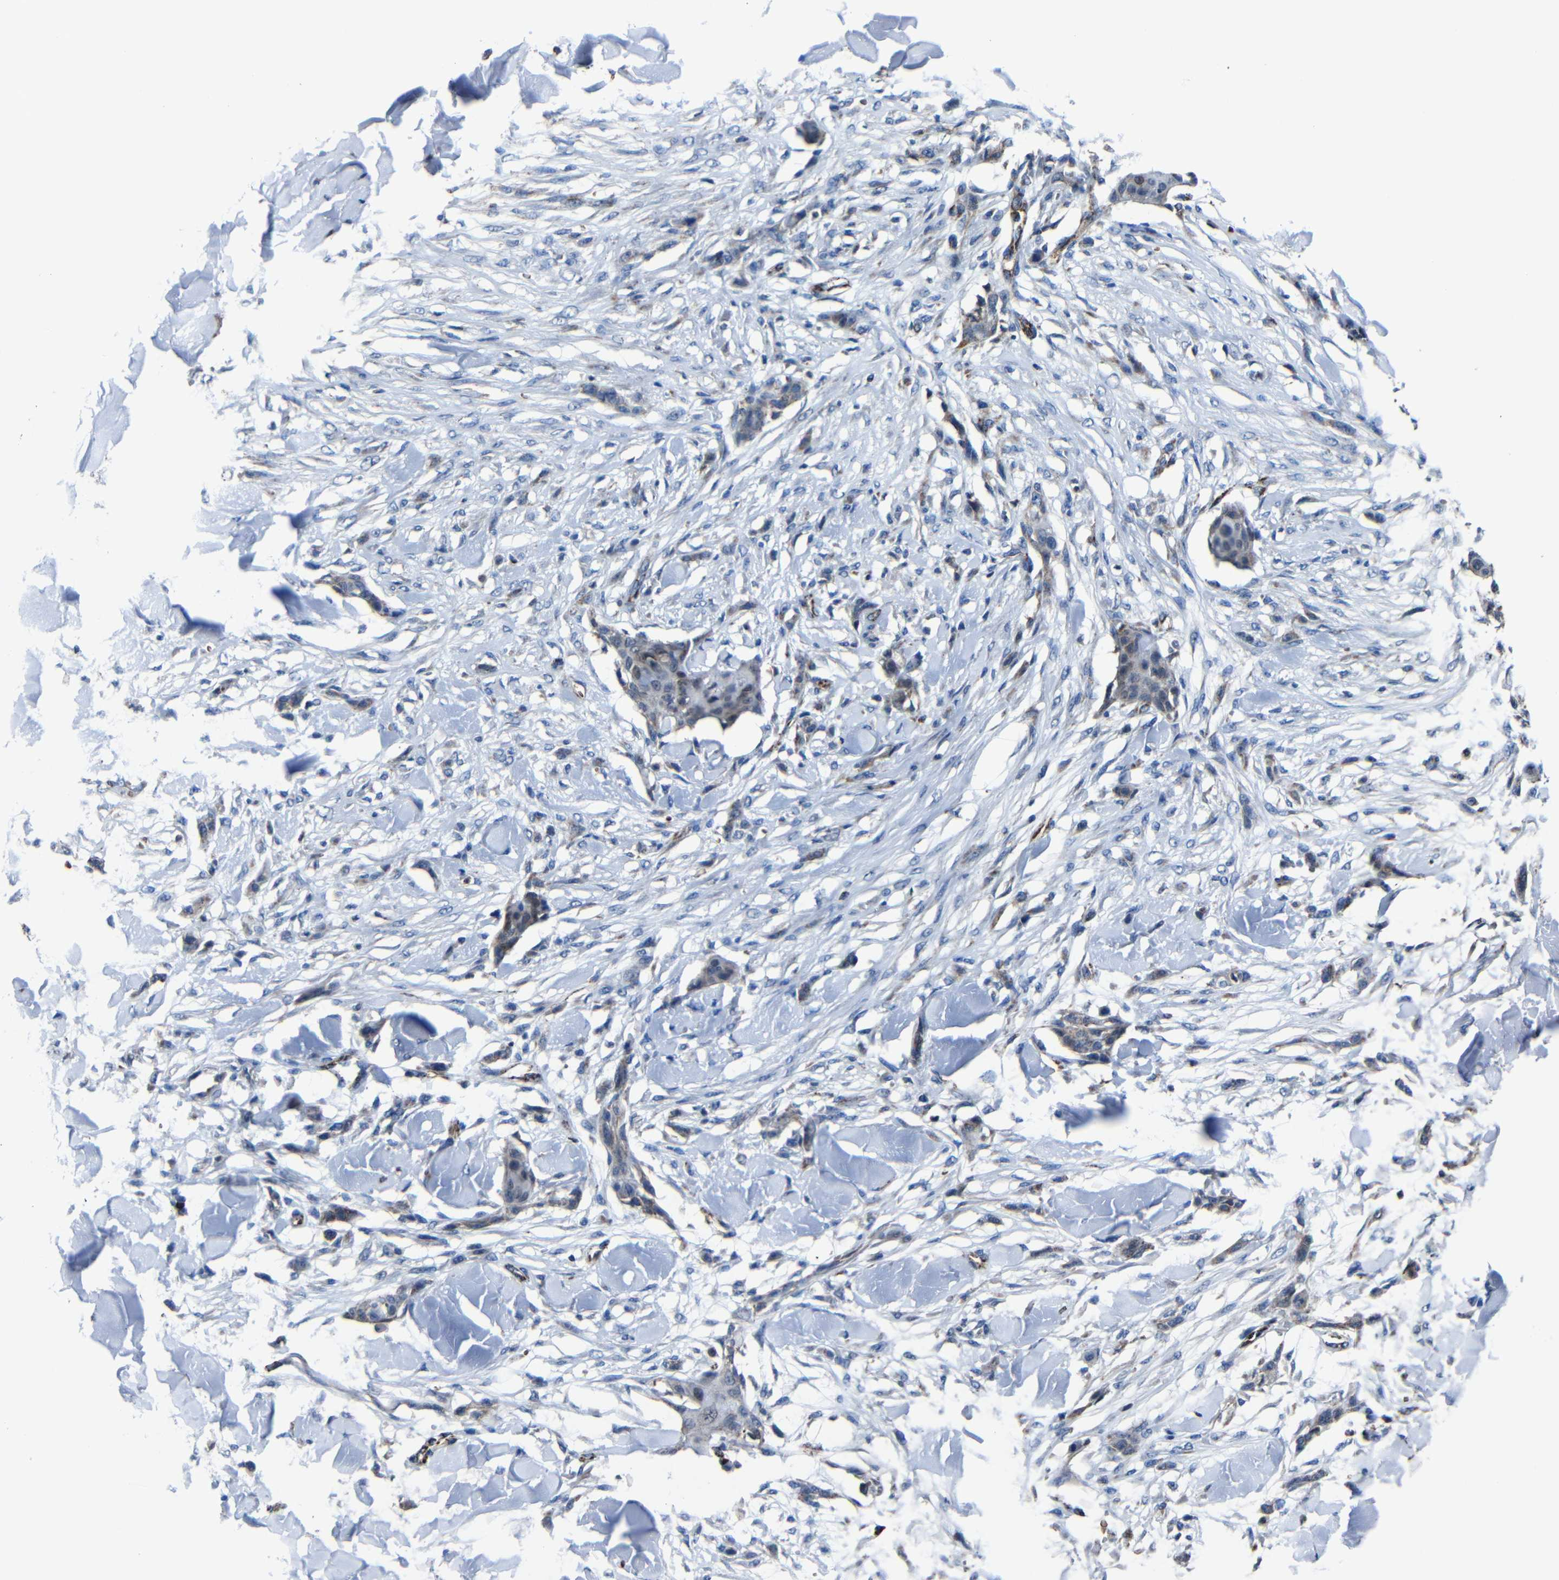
{"staining": {"intensity": "weak", "quantity": "<25%", "location": "nuclear"}, "tissue": "skin cancer", "cell_type": "Tumor cells", "image_type": "cancer", "snomed": [{"axis": "morphology", "description": "Squamous cell carcinoma, NOS"}, {"axis": "topography", "description": "Skin"}], "caption": "This micrograph is of skin squamous cell carcinoma stained with immunohistochemistry to label a protein in brown with the nuclei are counter-stained blue. There is no positivity in tumor cells.", "gene": "CA5B", "patient": {"sex": "female", "age": 59}}